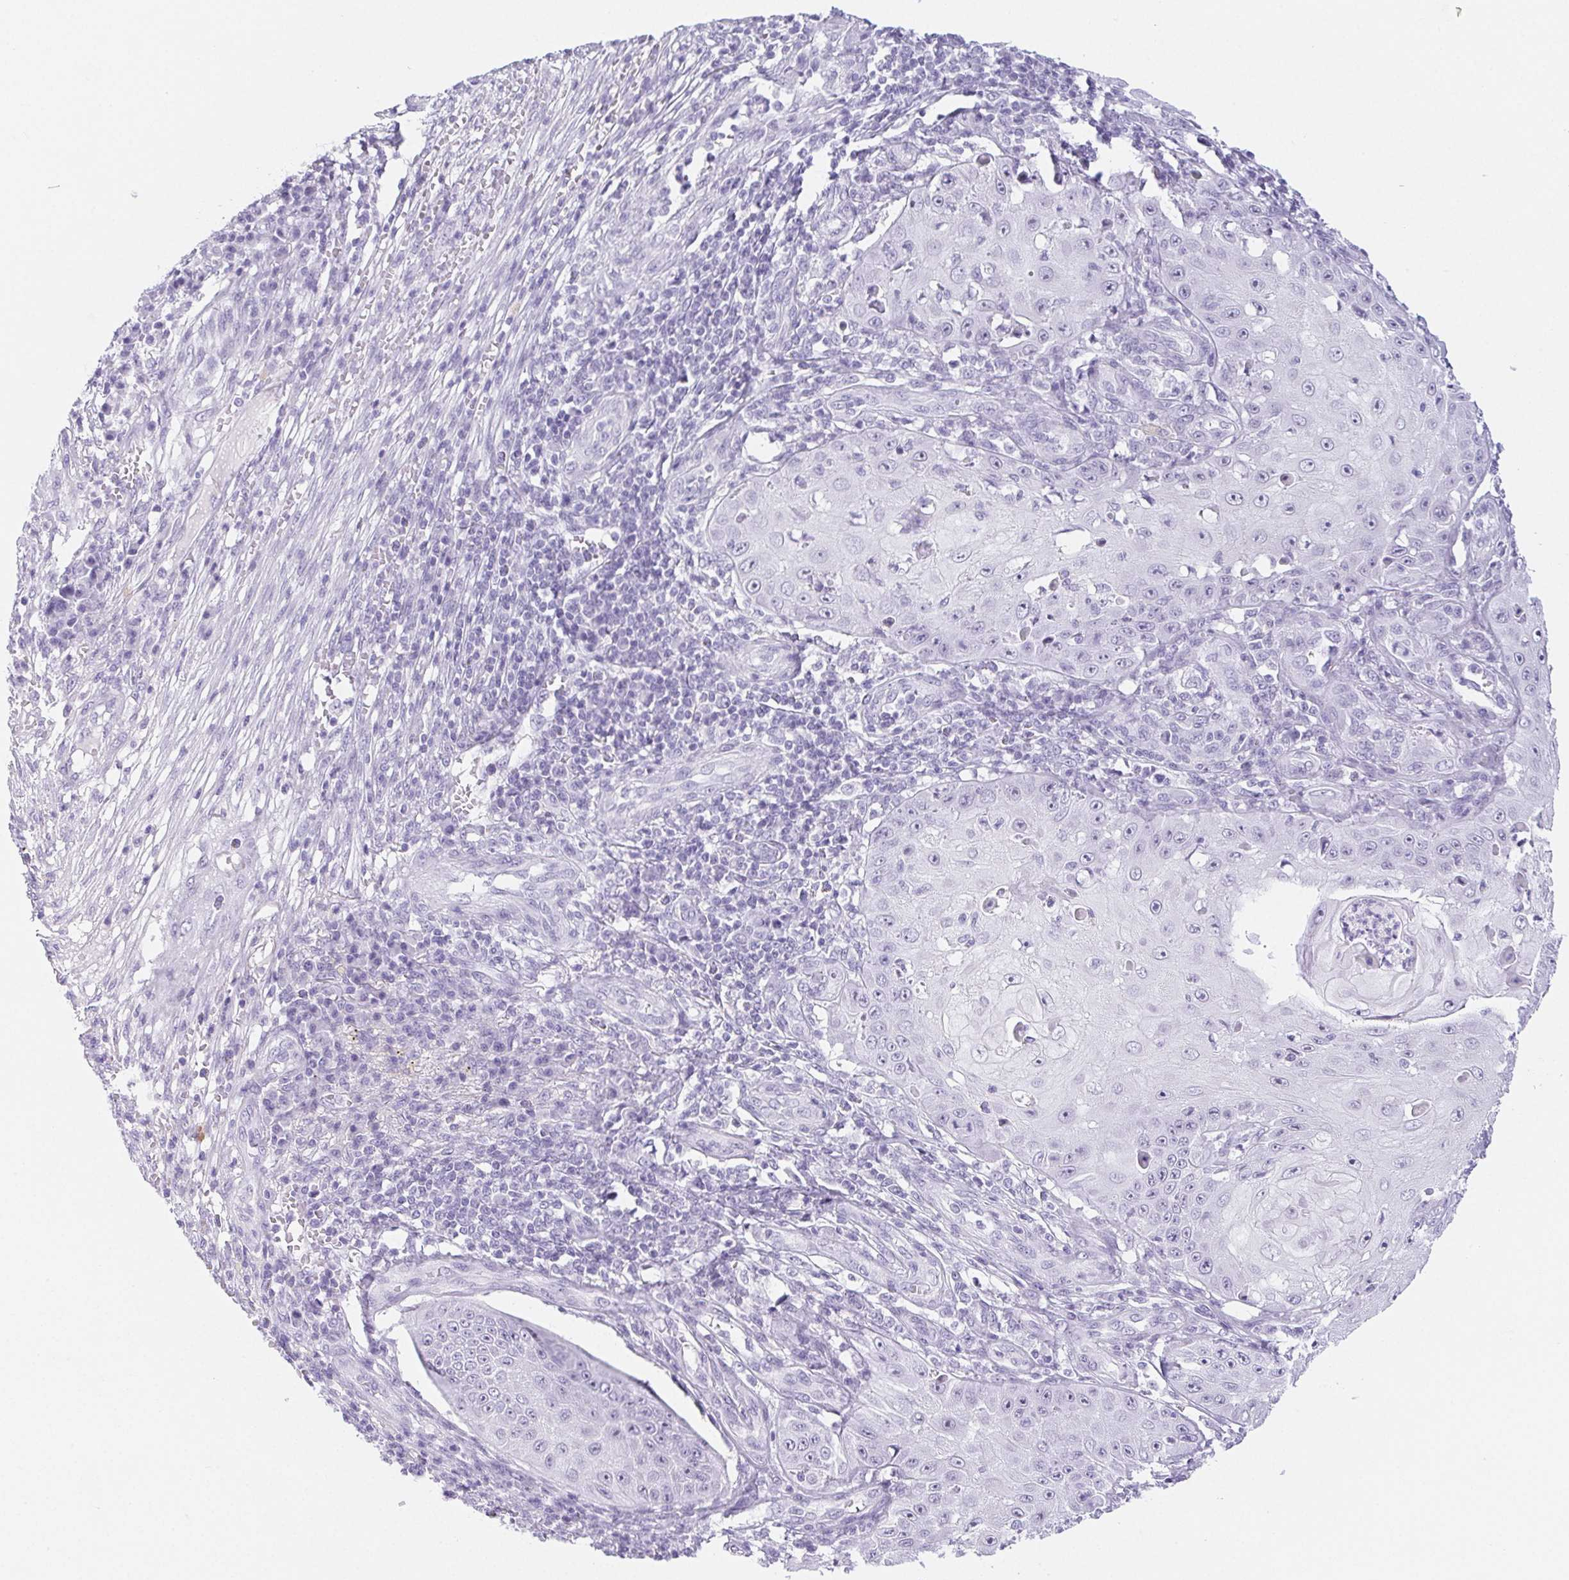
{"staining": {"intensity": "negative", "quantity": "none", "location": "none"}, "tissue": "skin cancer", "cell_type": "Tumor cells", "image_type": "cancer", "snomed": [{"axis": "morphology", "description": "Squamous cell carcinoma, NOS"}, {"axis": "topography", "description": "Skin"}], "caption": "This is a micrograph of IHC staining of squamous cell carcinoma (skin), which shows no expression in tumor cells. The staining was performed using DAB to visualize the protein expression in brown, while the nuclei were stained in blue with hematoxylin (Magnification: 20x).", "gene": "ST8SIA3", "patient": {"sex": "male", "age": 70}}